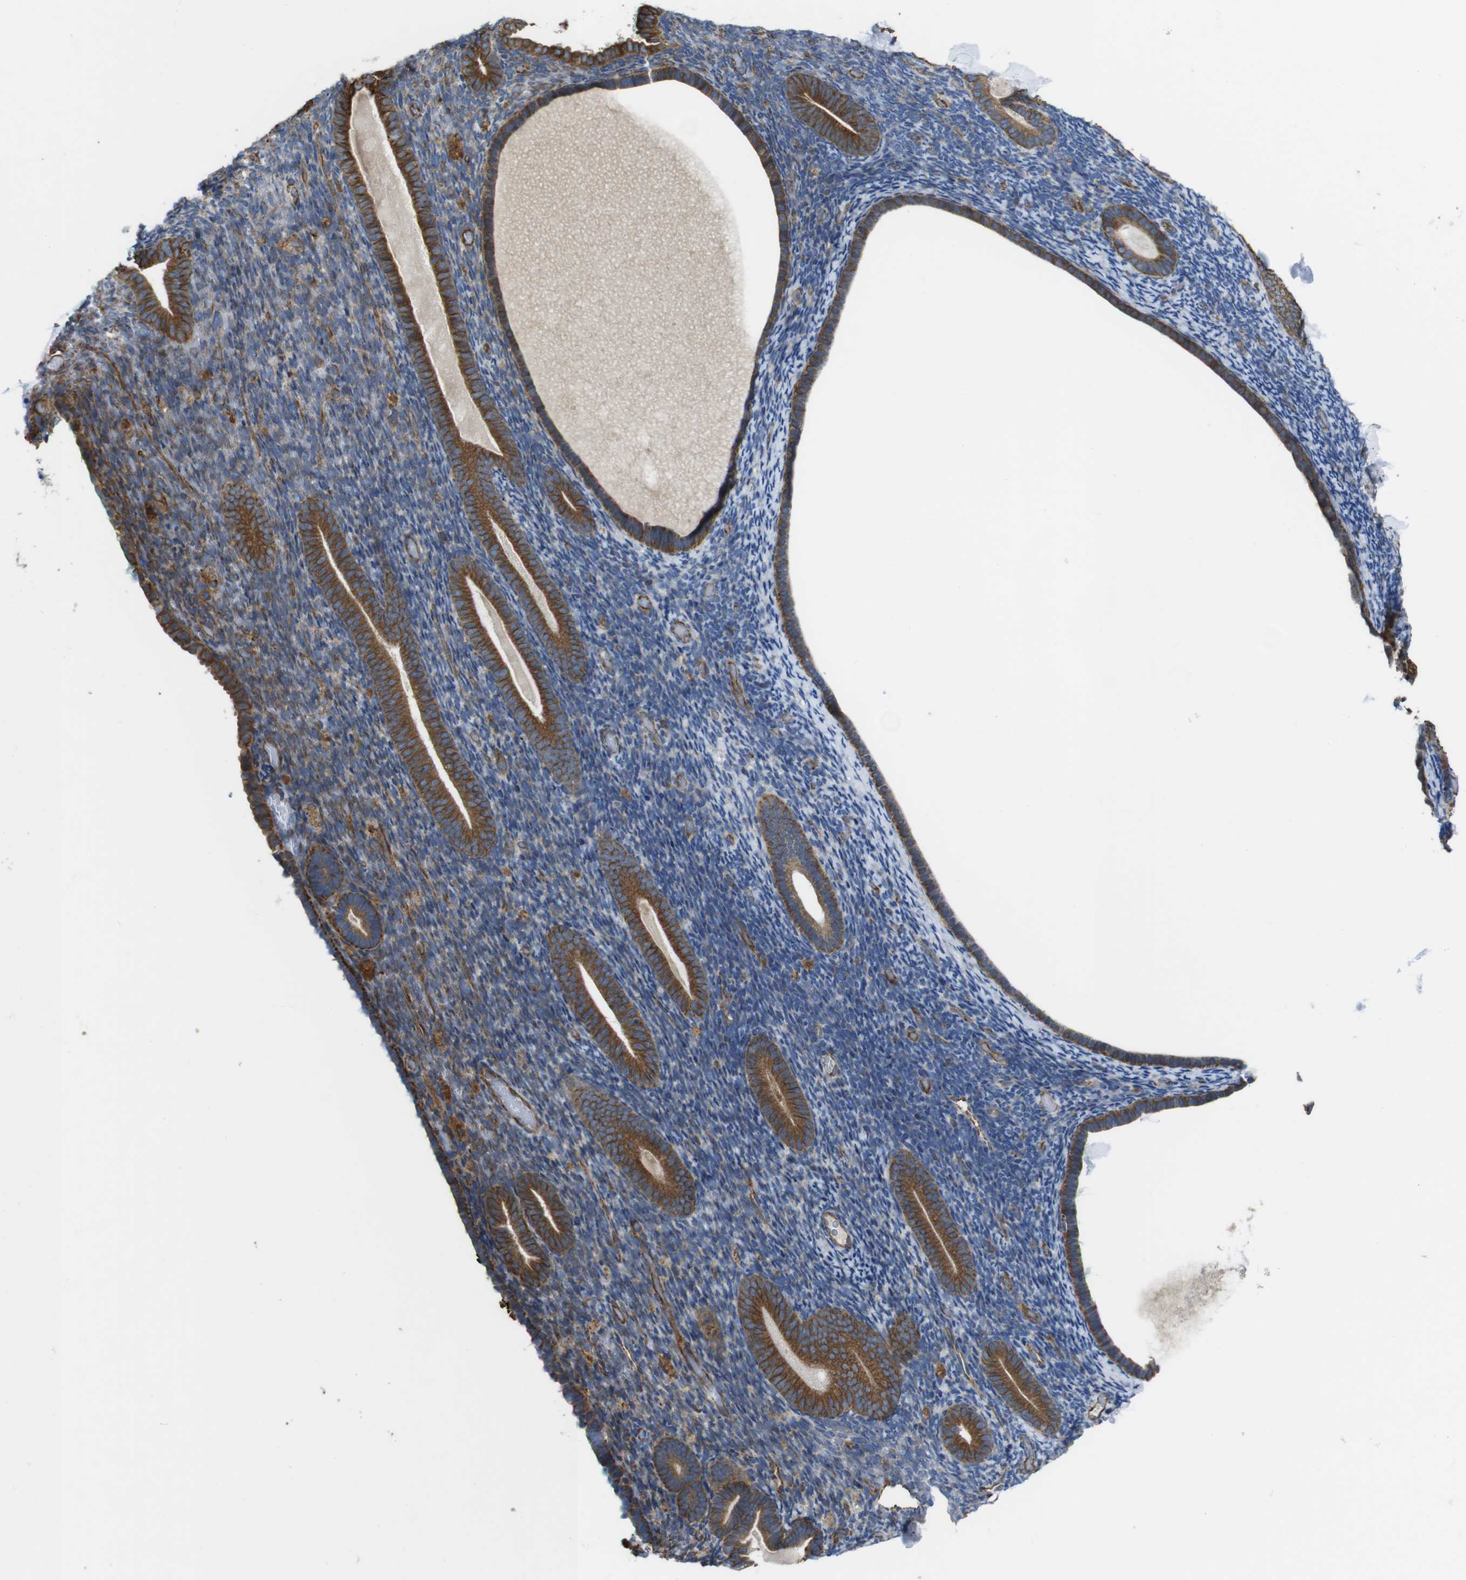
{"staining": {"intensity": "weak", "quantity": "25%-75%", "location": "cytoplasmic/membranous"}, "tissue": "endometrium", "cell_type": "Cells in endometrial stroma", "image_type": "normal", "snomed": [{"axis": "morphology", "description": "Normal tissue, NOS"}, {"axis": "topography", "description": "Endometrium"}], "caption": "The image reveals a brown stain indicating the presence of a protein in the cytoplasmic/membranous of cells in endometrial stroma in endometrium. Using DAB (3,3'-diaminobenzidine) (brown) and hematoxylin (blue) stains, captured at high magnification using brightfield microscopy.", "gene": "POMK", "patient": {"sex": "female", "age": 51}}